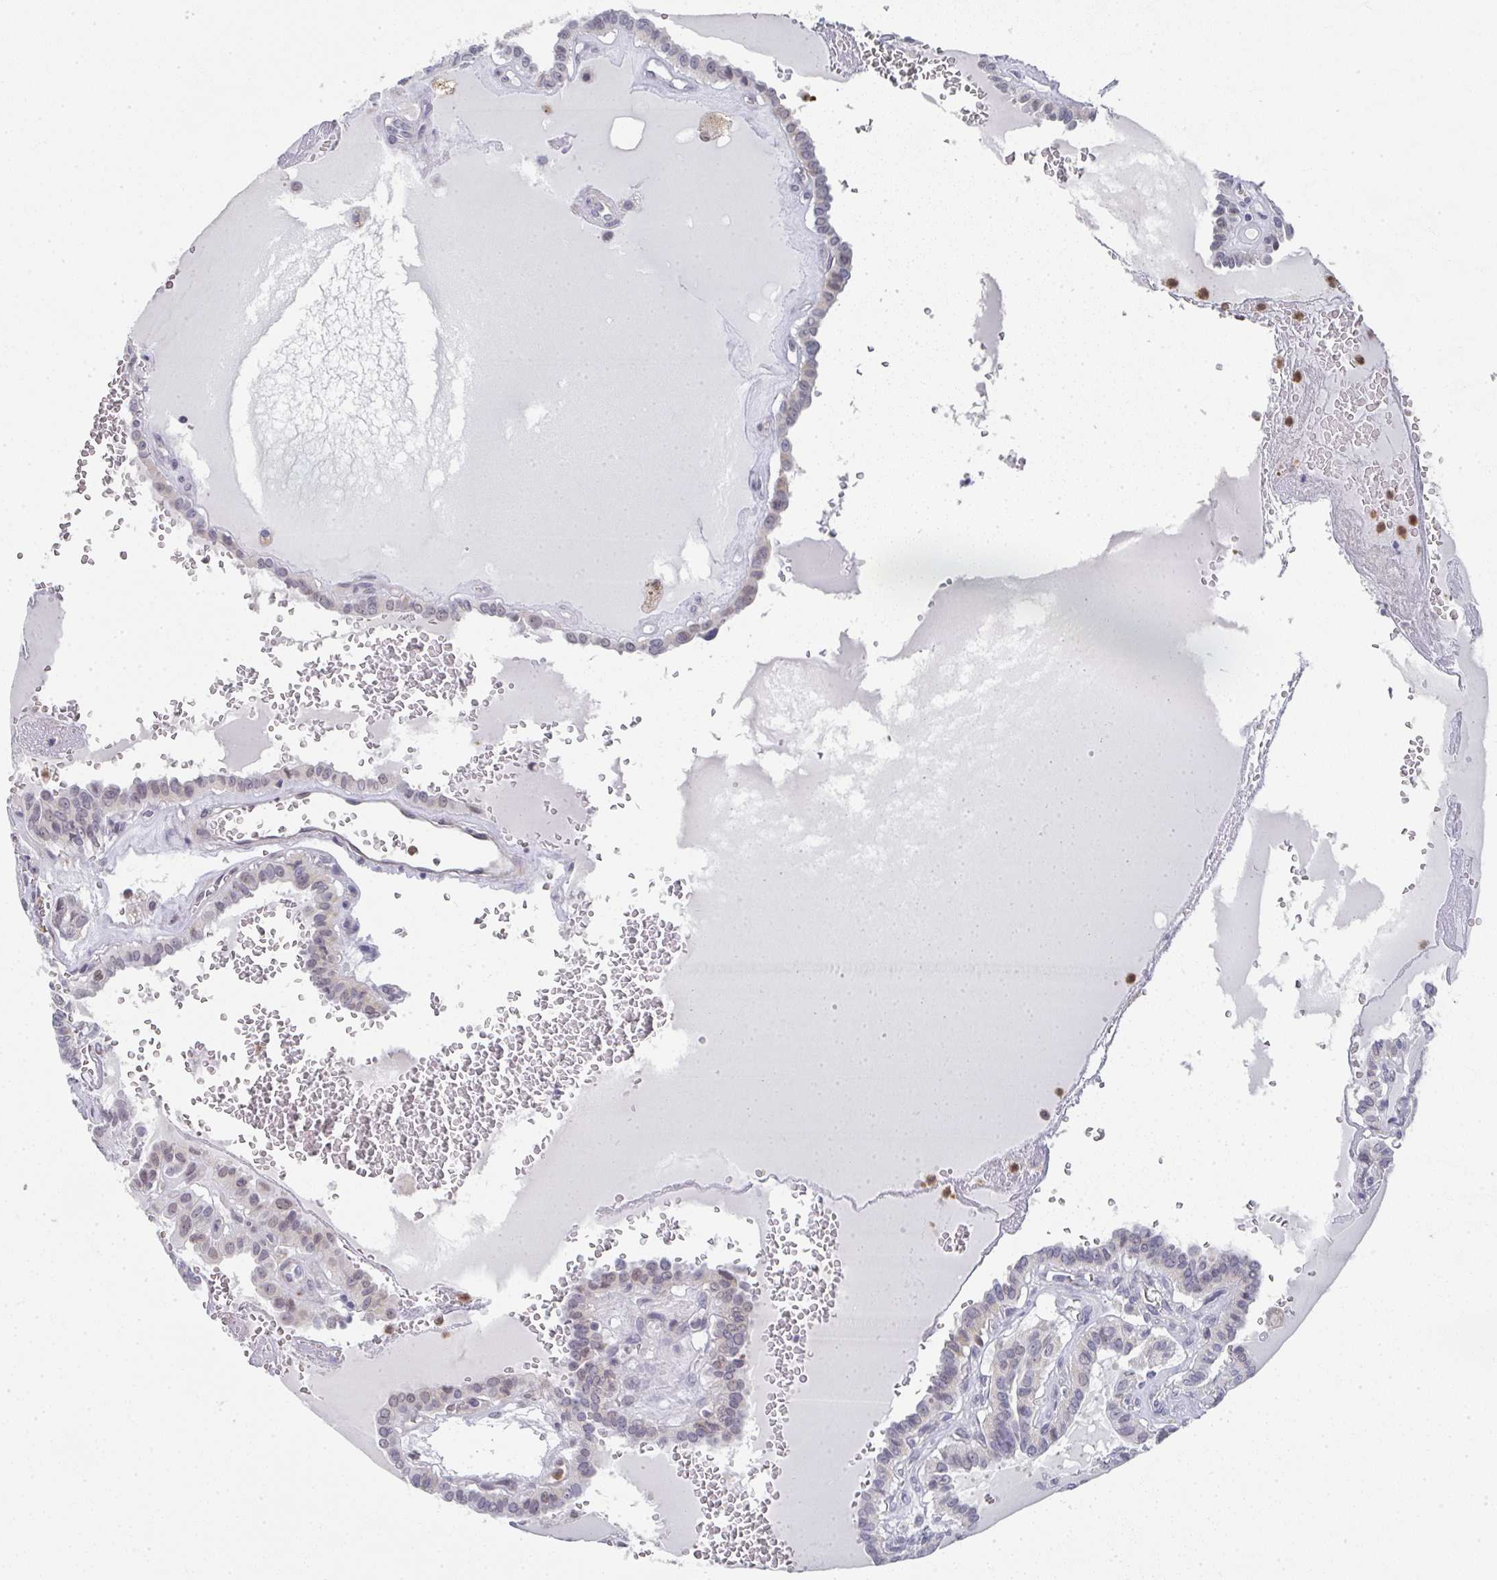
{"staining": {"intensity": "moderate", "quantity": "<25%", "location": "cytoplasmic/membranous,nuclear"}, "tissue": "thyroid cancer", "cell_type": "Tumor cells", "image_type": "cancer", "snomed": [{"axis": "morphology", "description": "Papillary adenocarcinoma, NOS"}, {"axis": "topography", "description": "Thyroid gland"}], "caption": "This histopathology image exhibits immunohistochemistry staining of papillary adenocarcinoma (thyroid), with low moderate cytoplasmic/membranous and nuclear staining in approximately <25% of tumor cells.", "gene": "NCF1", "patient": {"sex": "female", "age": 21}}